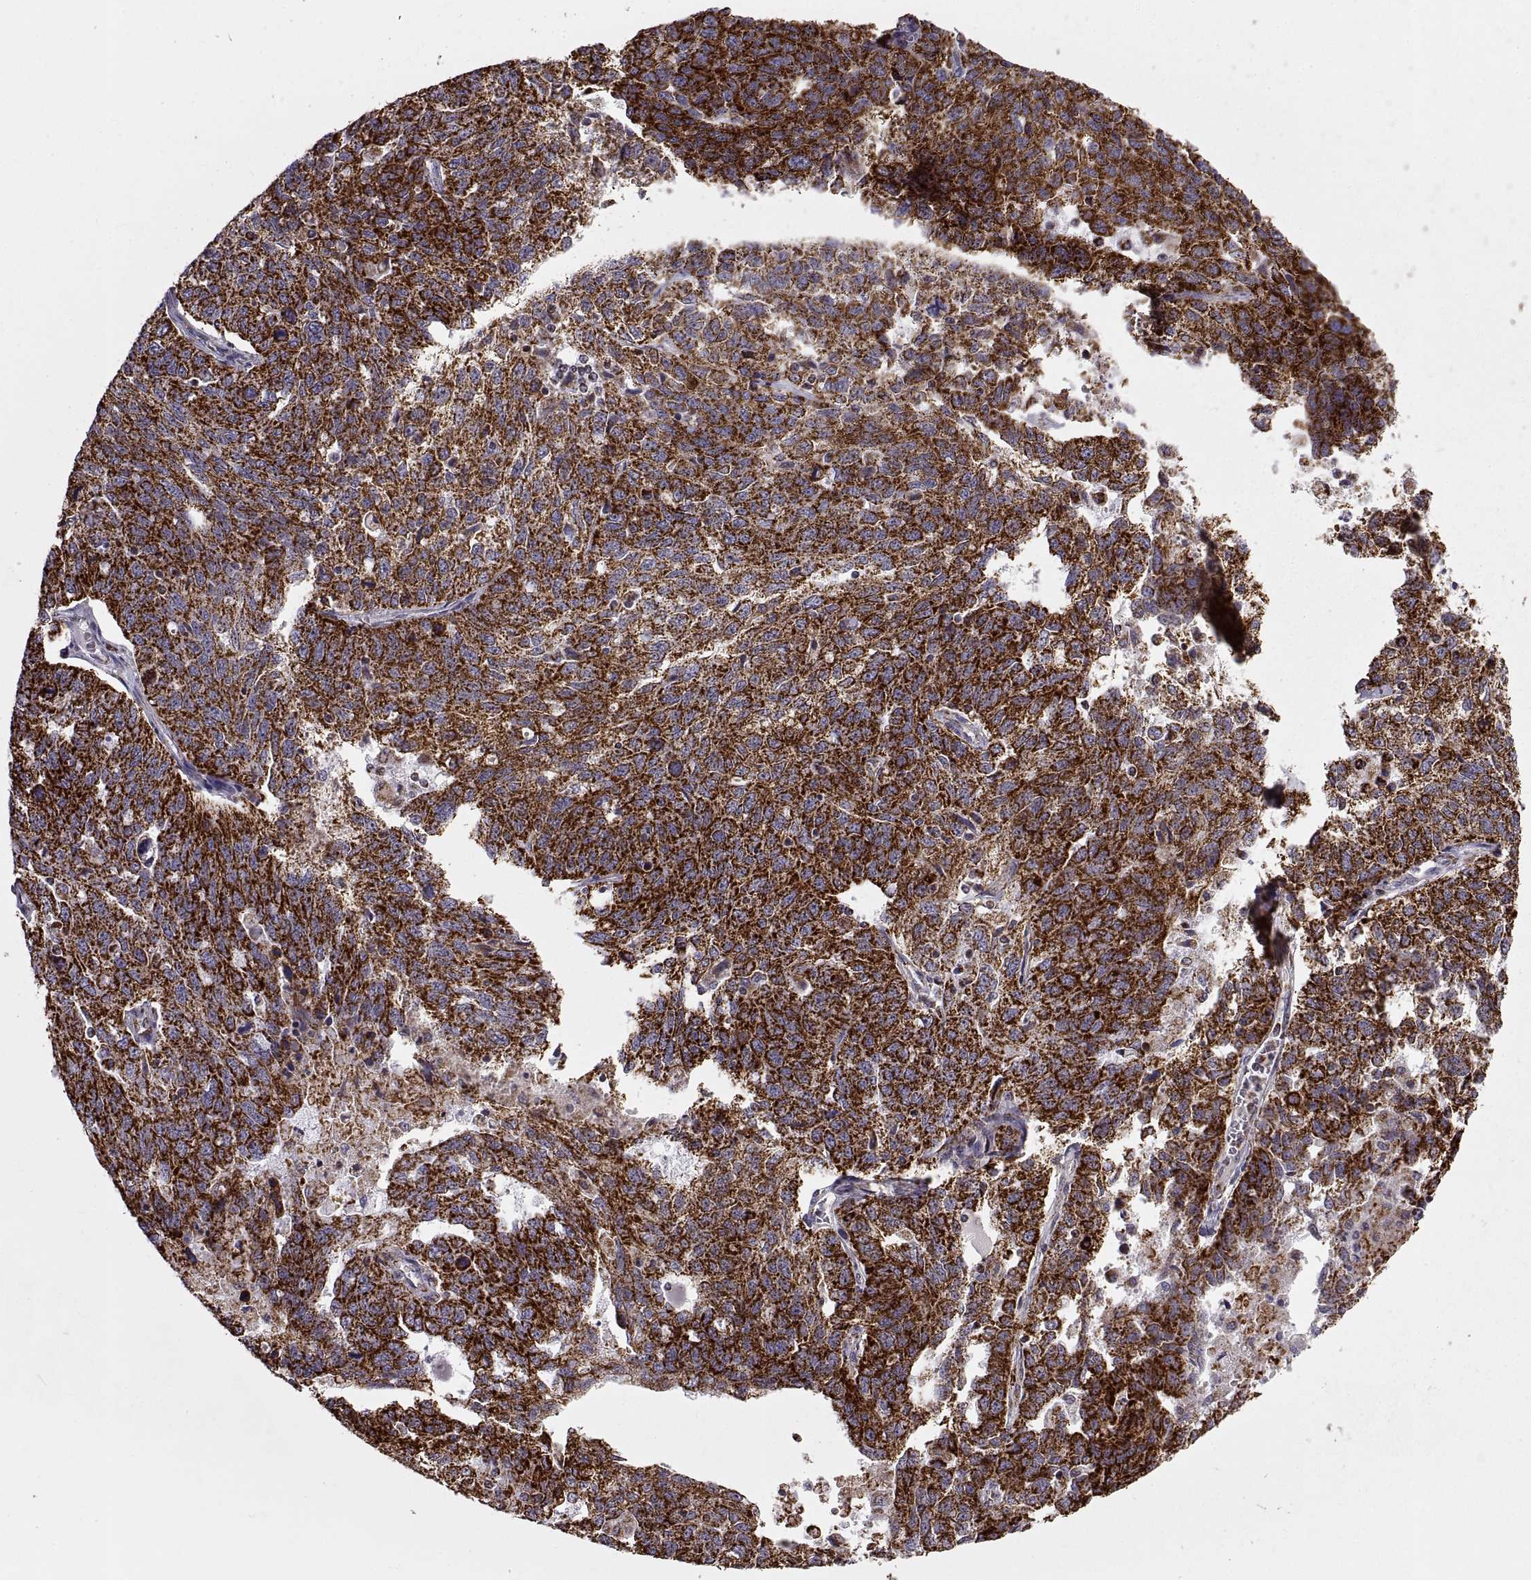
{"staining": {"intensity": "strong", "quantity": ">75%", "location": "cytoplasmic/membranous"}, "tissue": "ovarian cancer", "cell_type": "Tumor cells", "image_type": "cancer", "snomed": [{"axis": "morphology", "description": "Cystadenocarcinoma, serous, NOS"}, {"axis": "topography", "description": "Ovary"}], "caption": "Immunohistochemistry of human serous cystadenocarcinoma (ovarian) displays high levels of strong cytoplasmic/membranous staining in approximately >75% of tumor cells.", "gene": "ARSD", "patient": {"sex": "female", "age": 71}}